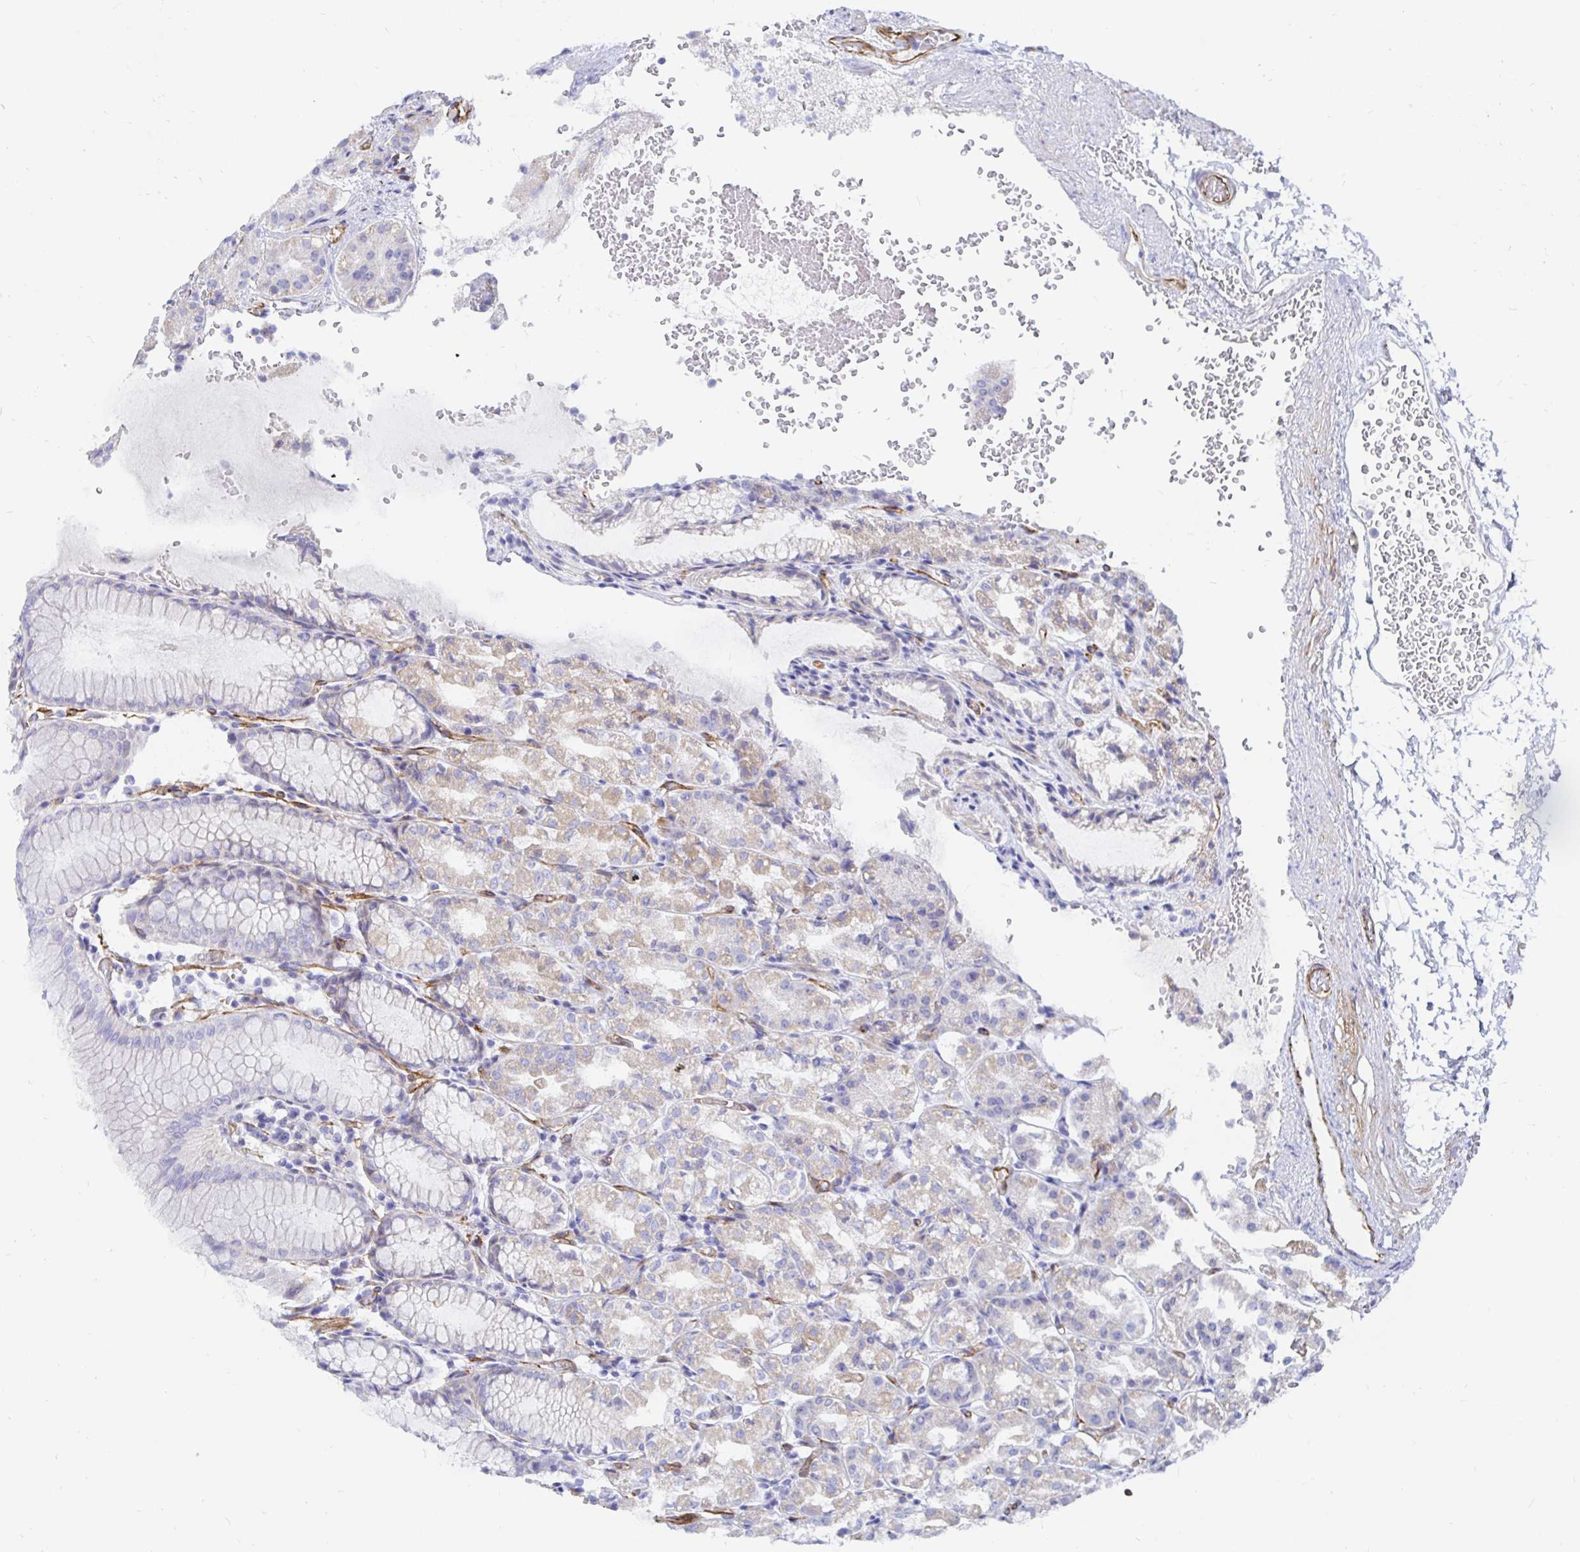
{"staining": {"intensity": "weak", "quantity": "25%-75%", "location": "cytoplasmic/membranous"}, "tissue": "stomach", "cell_type": "Glandular cells", "image_type": "normal", "snomed": [{"axis": "morphology", "description": "Normal tissue, NOS"}, {"axis": "topography", "description": "Stomach"}], "caption": "Immunohistochemical staining of normal stomach reveals 25%-75% levels of weak cytoplasmic/membranous protein positivity in about 25%-75% of glandular cells. The protein is stained brown, and the nuclei are stained in blue (DAB (3,3'-diaminobenzidine) IHC with brightfield microscopy, high magnification).", "gene": "COX16", "patient": {"sex": "female", "age": 57}}